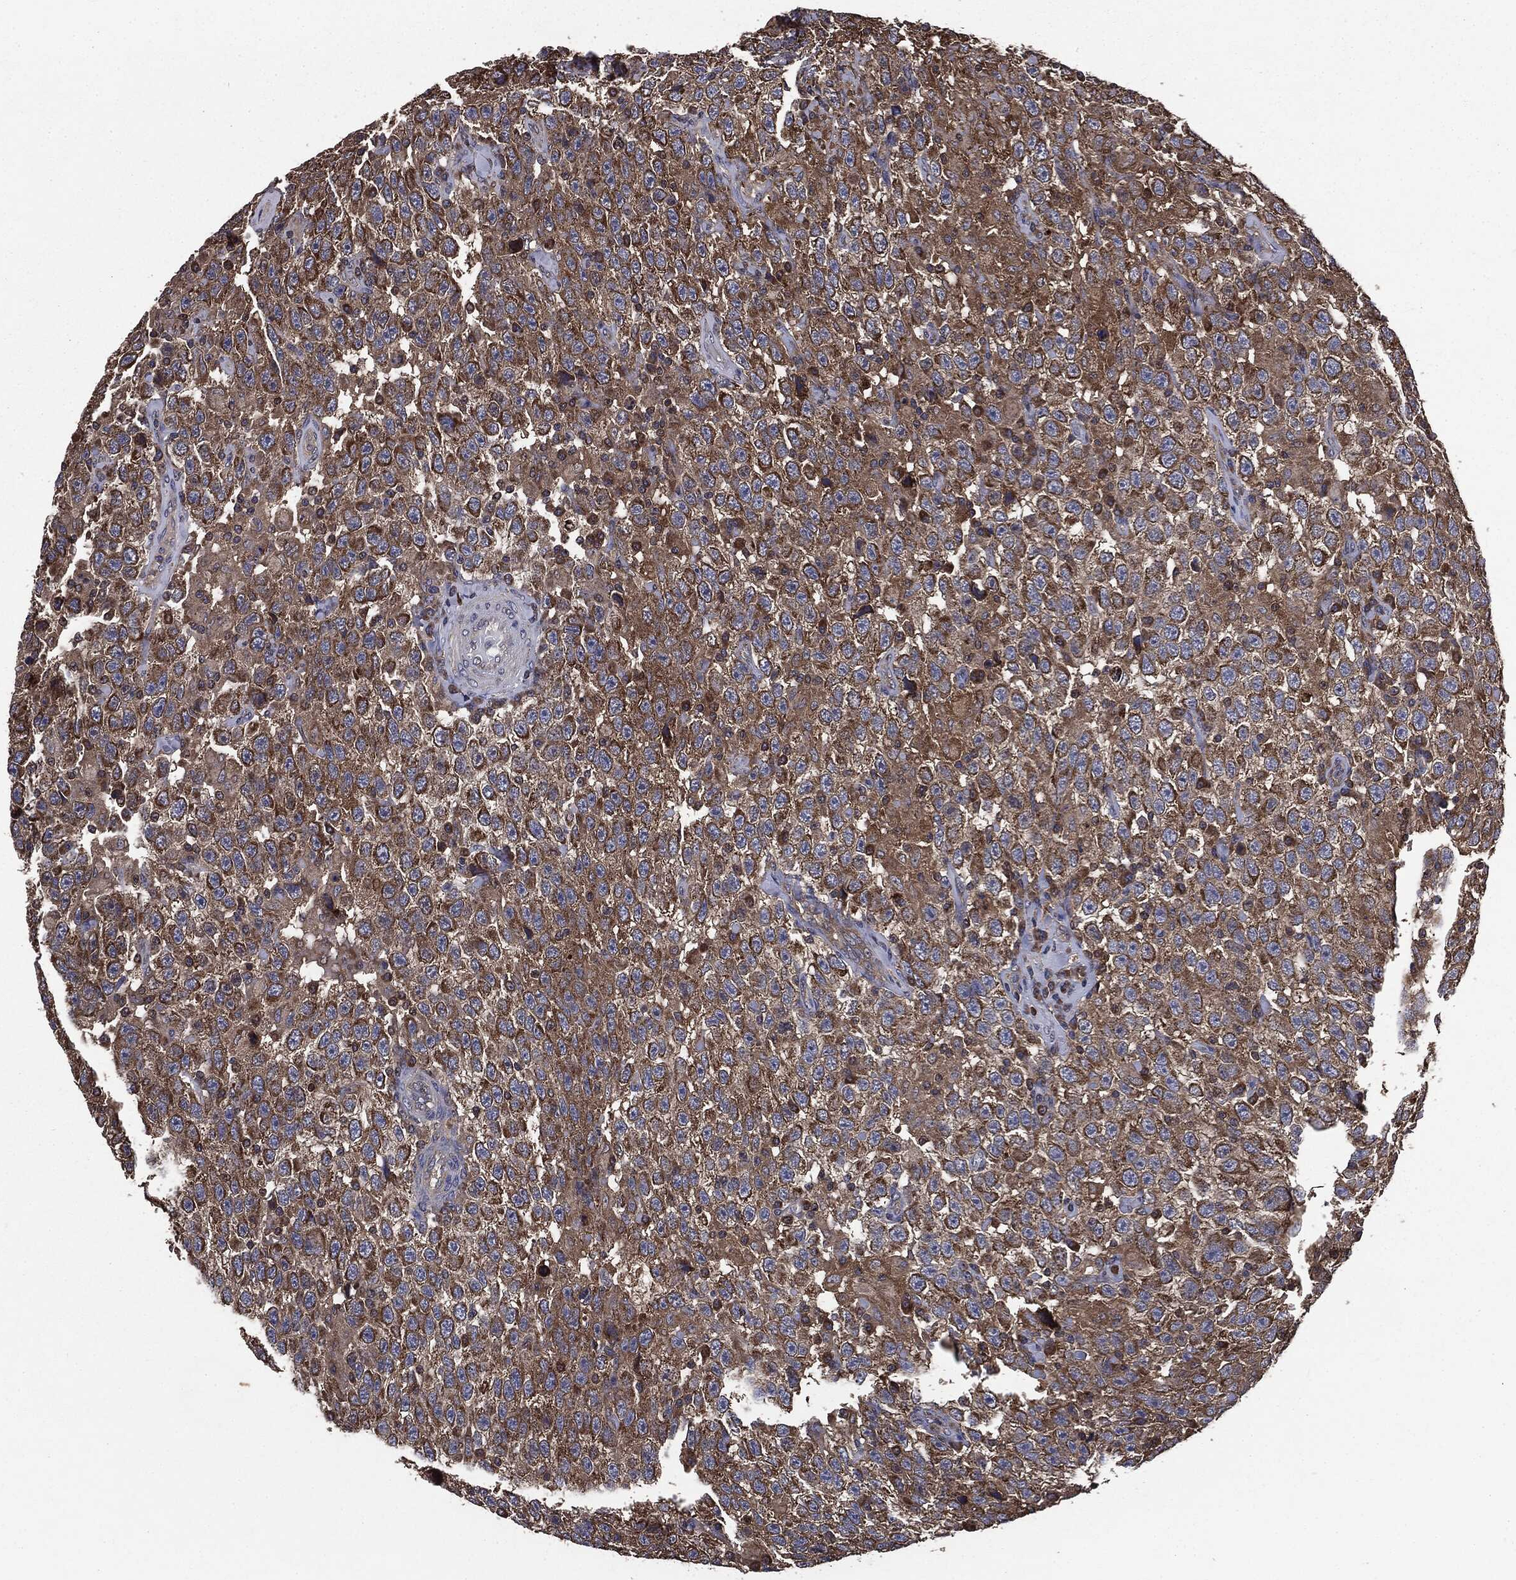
{"staining": {"intensity": "moderate", "quantity": ">75%", "location": "cytoplasmic/membranous"}, "tissue": "testis cancer", "cell_type": "Tumor cells", "image_type": "cancer", "snomed": [{"axis": "morphology", "description": "Seminoma, NOS"}, {"axis": "topography", "description": "Testis"}], "caption": "Protein staining reveals moderate cytoplasmic/membranous expression in approximately >75% of tumor cells in seminoma (testis).", "gene": "MAPK6", "patient": {"sex": "male", "age": 41}}